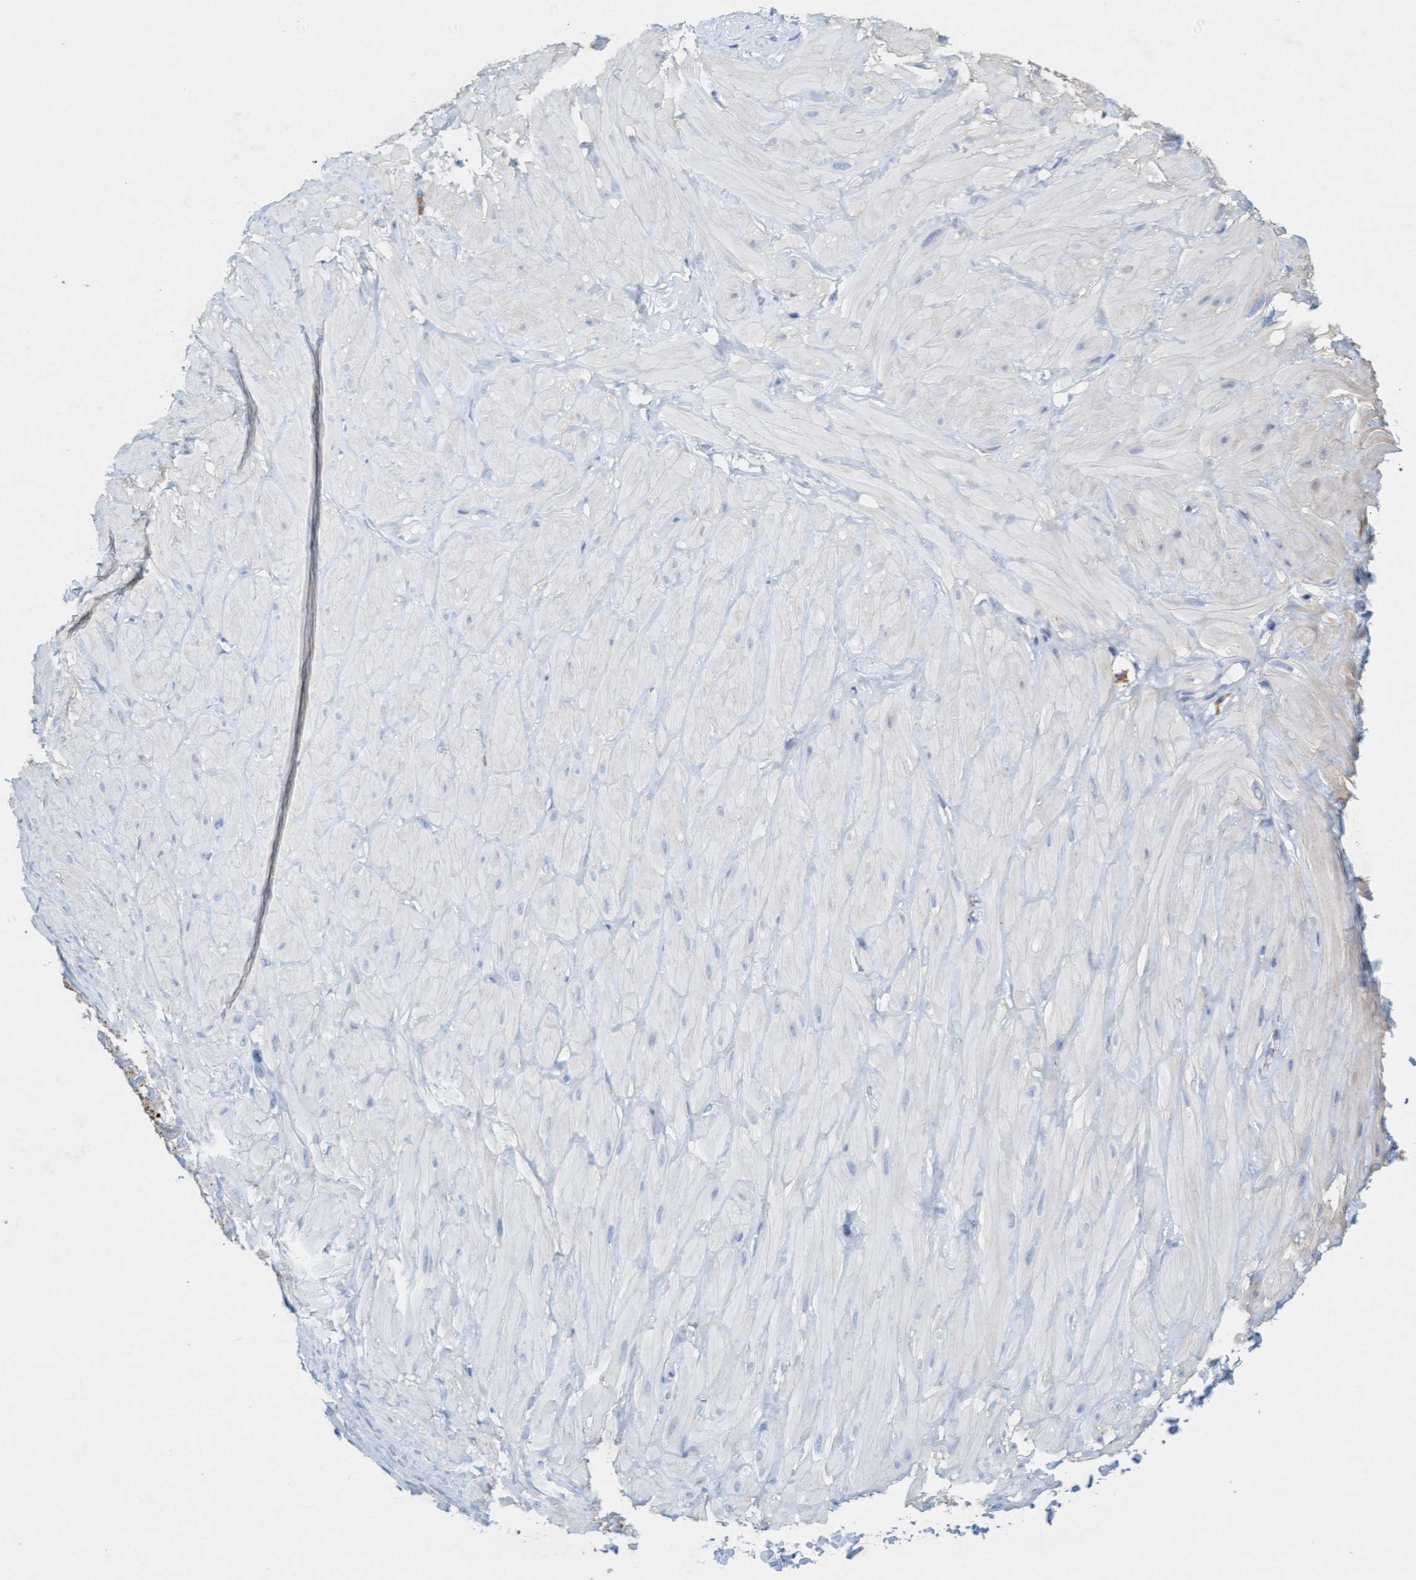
{"staining": {"intensity": "negative", "quantity": "none", "location": "none"}, "tissue": "adipose tissue", "cell_type": "Adipocytes", "image_type": "normal", "snomed": [{"axis": "morphology", "description": "Normal tissue, NOS"}, {"axis": "topography", "description": "Adipose tissue"}, {"axis": "topography", "description": "Vascular tissue"}, {"axis": "topography", "description": "Peripheral nerve tissue"}], "caption": "Protein analysis of normal adipose tissue reveals no significant expression in adipocytes.", "gene": "SGSH", "patient": {"sex": "male", "age": 25}}